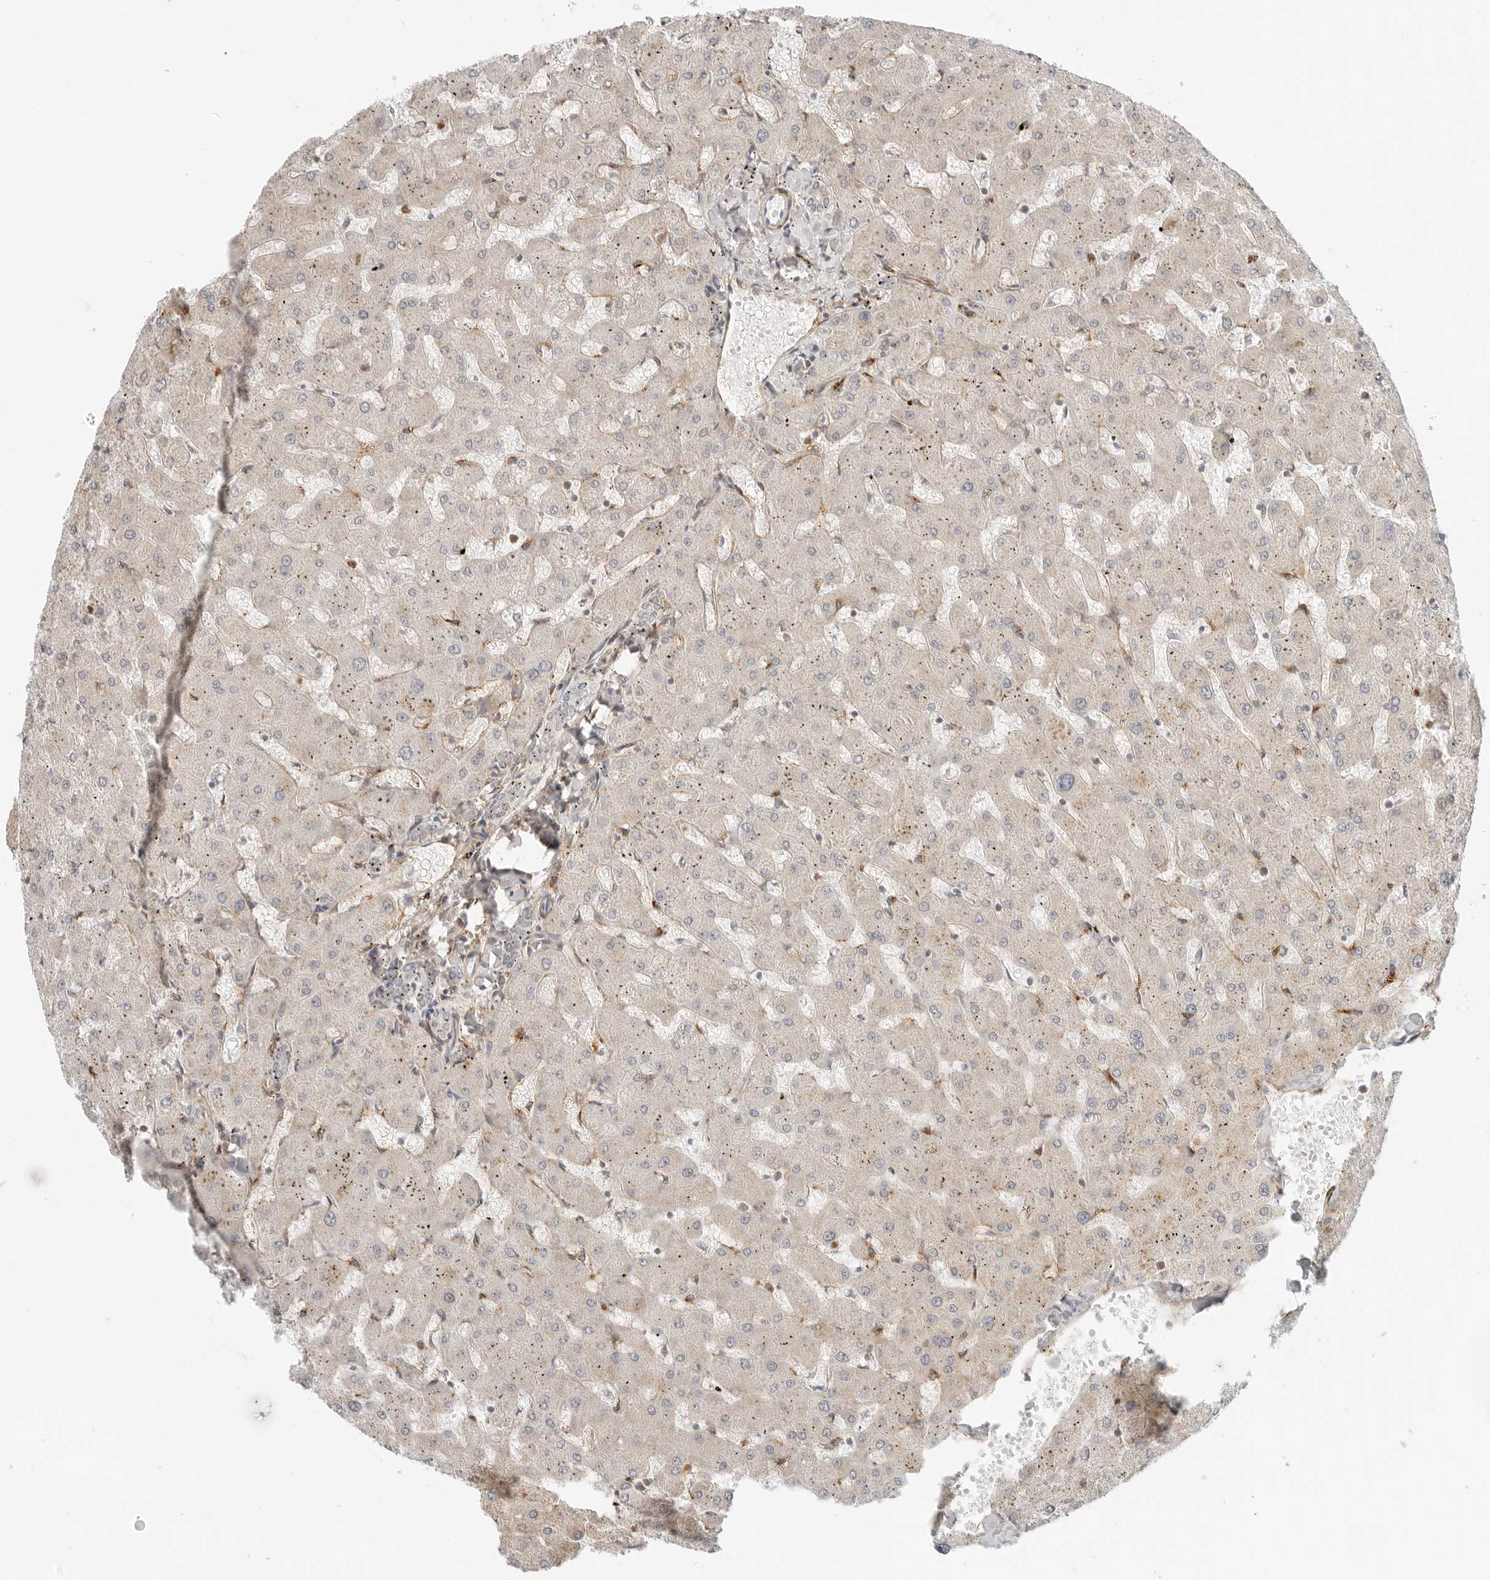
{"staining": {"intensity": "moderate", "quantity": "<25%", "location": "cytoplasmic/membranous"}, "tissue": "liver", "cell_type": "Cholangiocytes", "image_type": "normal", "snomed": [{"axis": "morphology", "description": "Normal tissue, NOS"}, {"axis": "topography", "description": "Liver"}], "caption": "Cholangiocytes demonstrate low levels of moderate cytoplasmic/membranous expression in about <25% of cells in benign liver. (brown staining indicates protein expression, while blue staining denotes nuclei).", "gene": "C1QTNF1", "patient": {"sex": "female", "age": 63}}